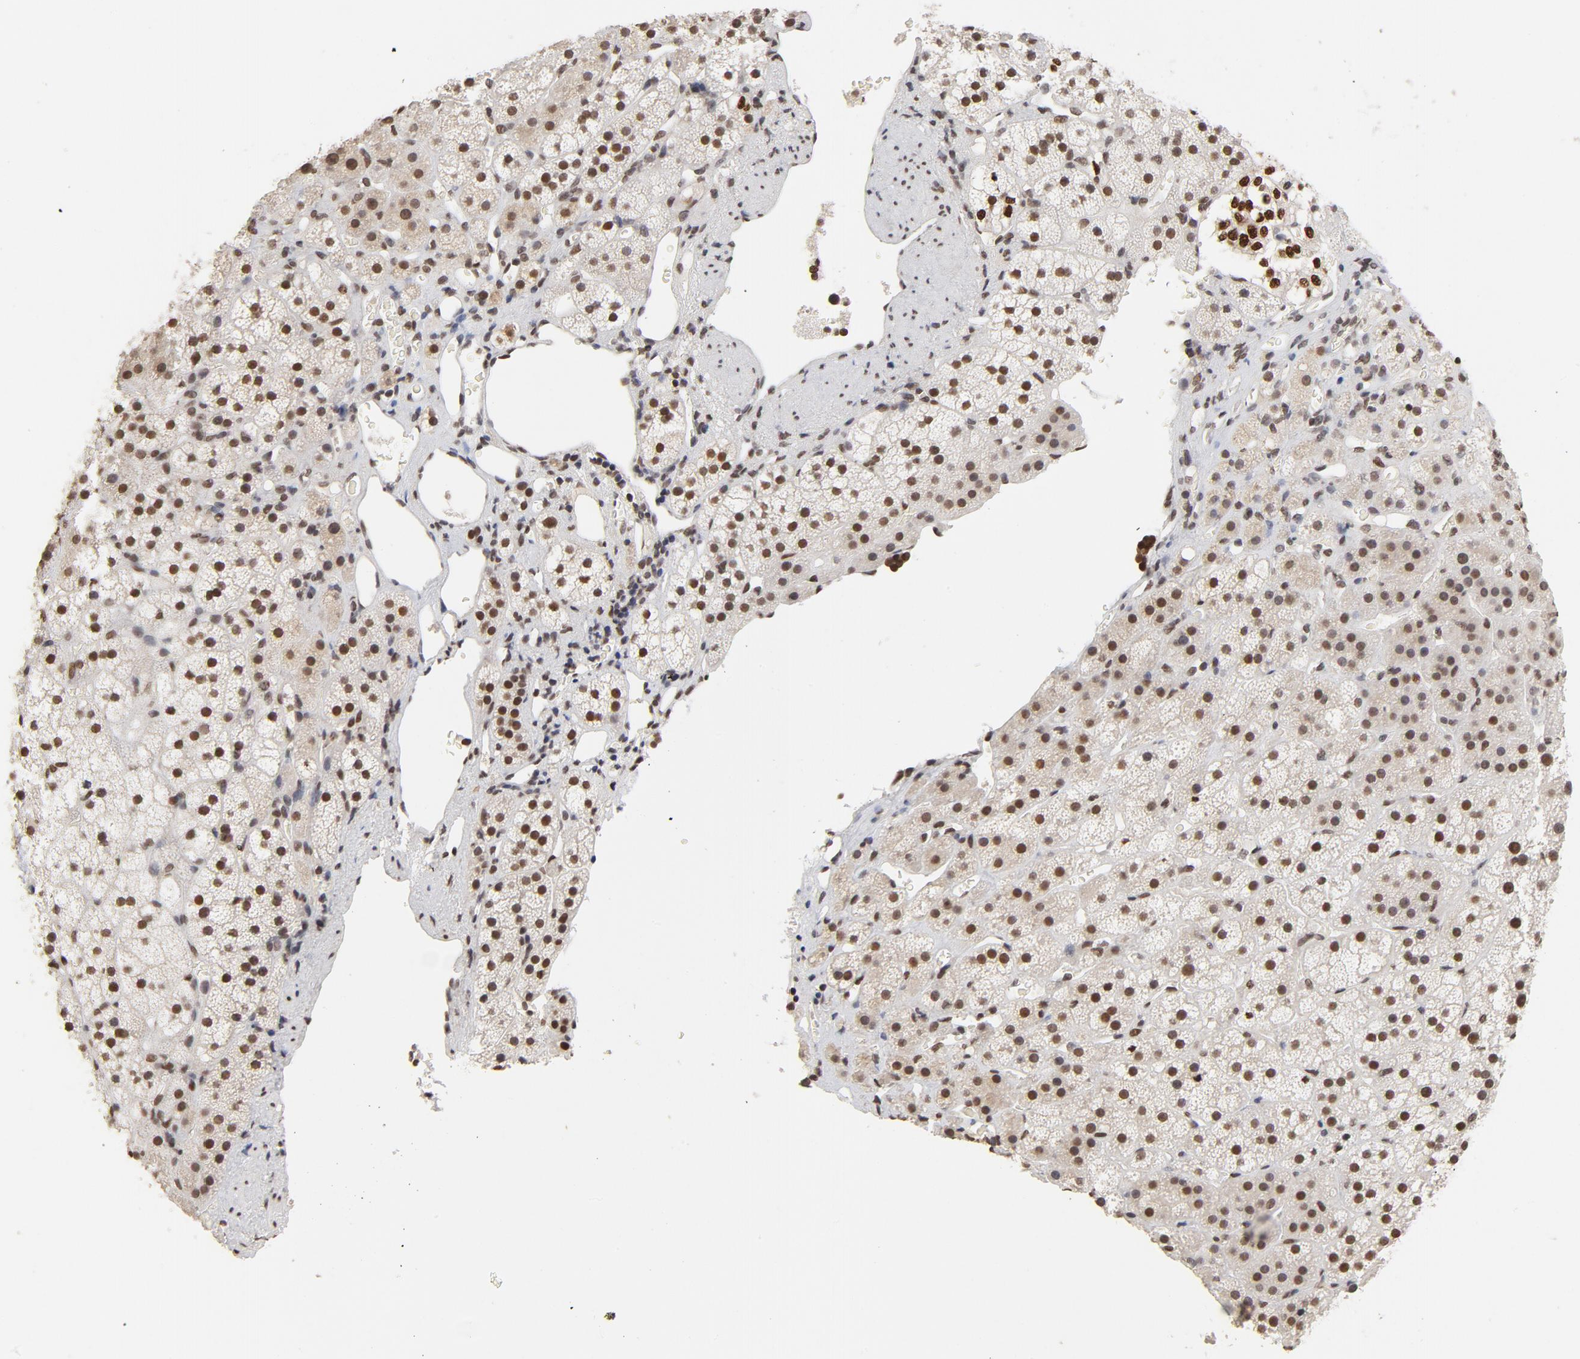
{"staining": {"intensity": "strong", "quantity": ">75%", "location": "cytoplasmic/membranous,nuclear"}, "tissue": "adrenal gland", "cell_type": "Glandular cells", "image_type": "normal", "snomed": [{"axis": "morphology", "description": "Normal tissue, NOS"}, {"axis": "topography", "description": "Adrenal gland"}], "caption": "Adrenal gland stained with DAB IHC shows high levels of strong cytoplasmic/membranous,nuclear positivity in approximately >75% of glandular cells.", "gene": "TP53BP1", "patient": {"sex": "female", "age": 44}}